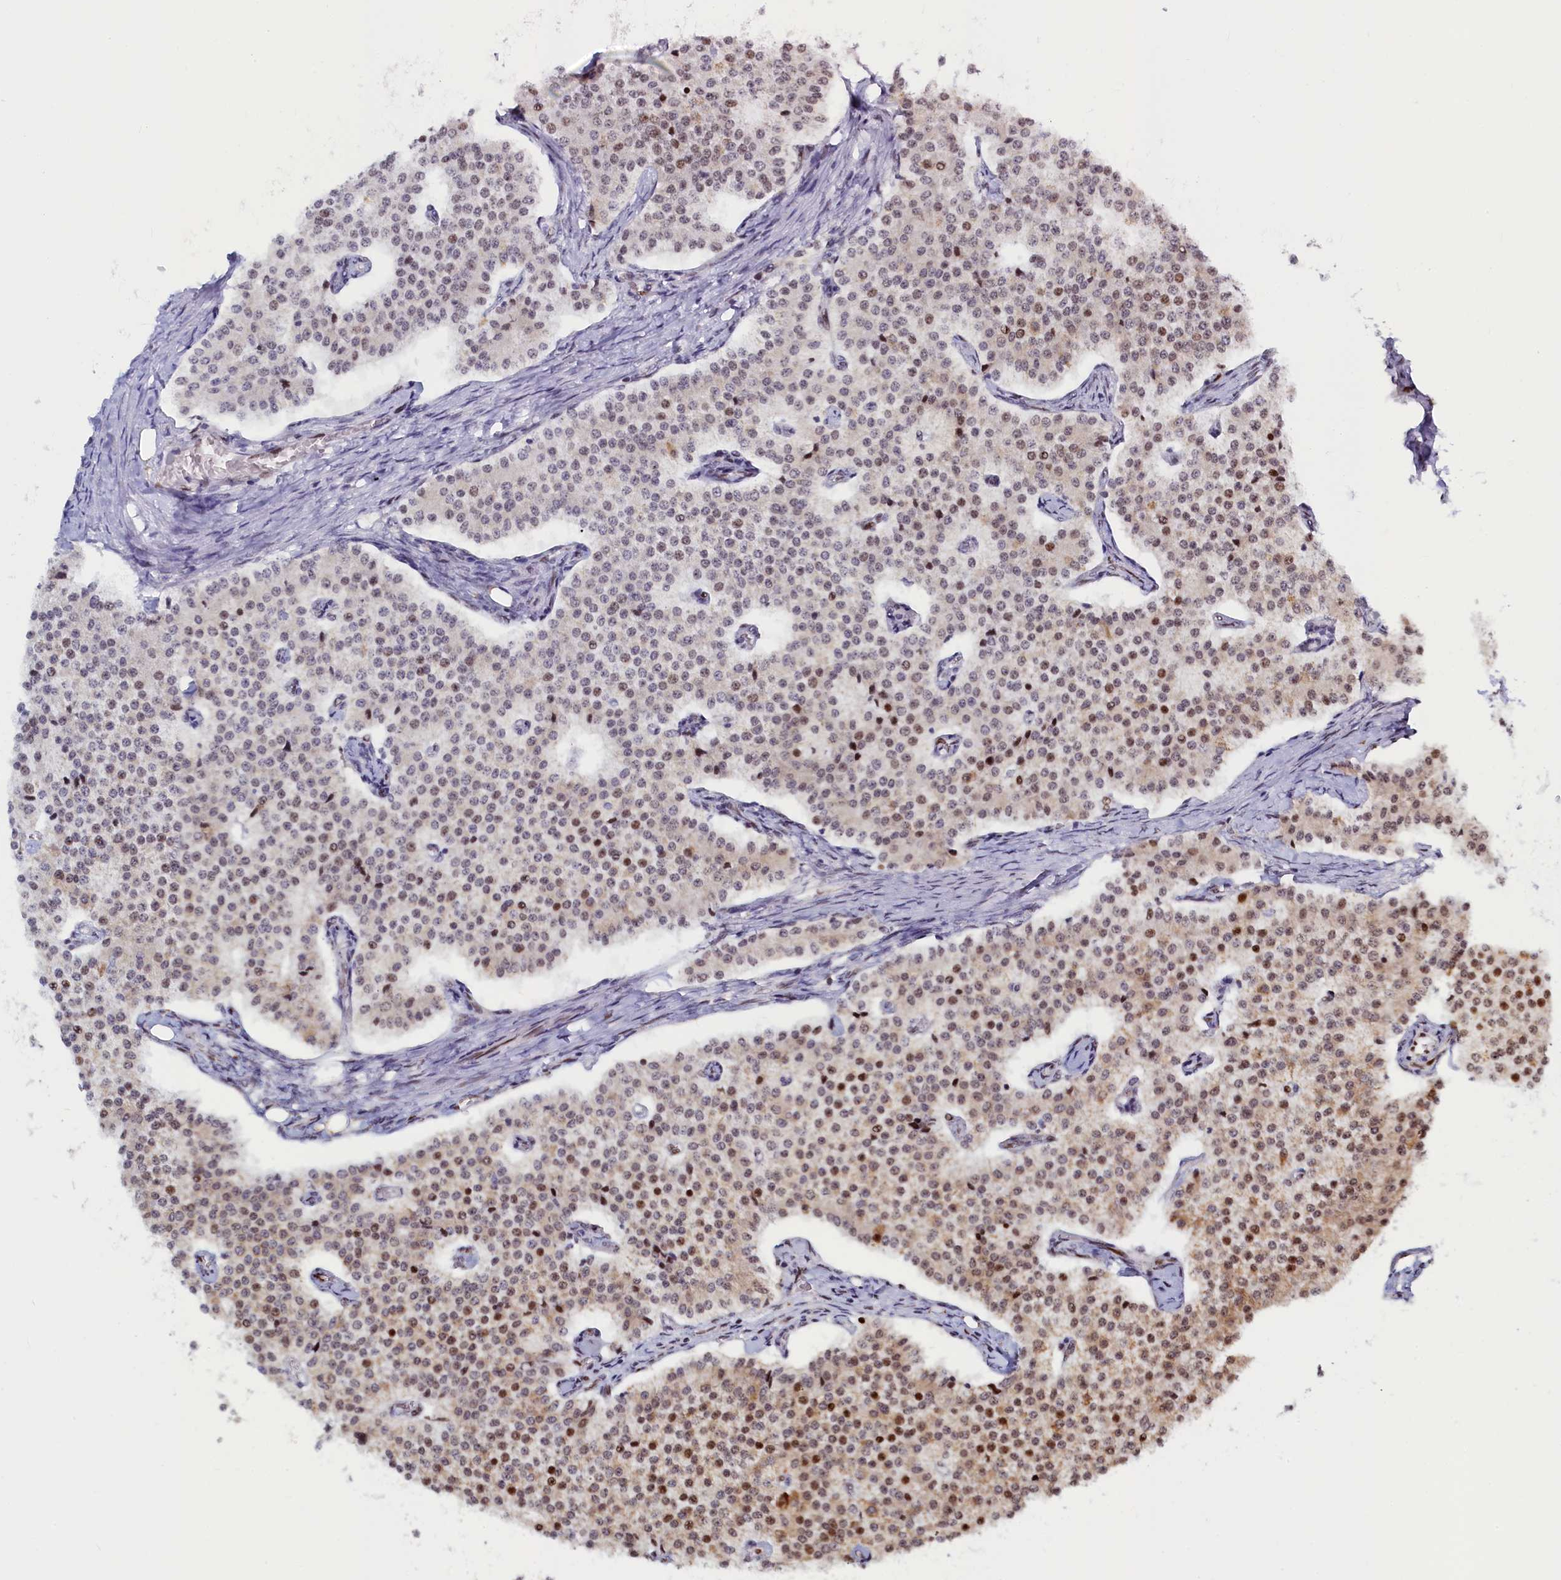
{"staining": {"intensity": "moderate", "quantity": "25%-75%", "location": "nuclear"}, "tissue": "carcinoid", "cell_type": "Tumor cells", "image_type": "cancer", "snomed": [{"axis": "morphology", "description": "Carcinoid, malignant, NOS"}, {"axis": "topography", "description": "Colon"}], "caption": "Protein expression analysis of human malignant carcinoid reveals moderate nuclear staining in approximately 25%-75% of tumor cells. (brown staining indicates protein expression, while blue staining denotes nuclei).", "gene": "HDGFL3", "patient": {"sex": "female", "age": 52}}